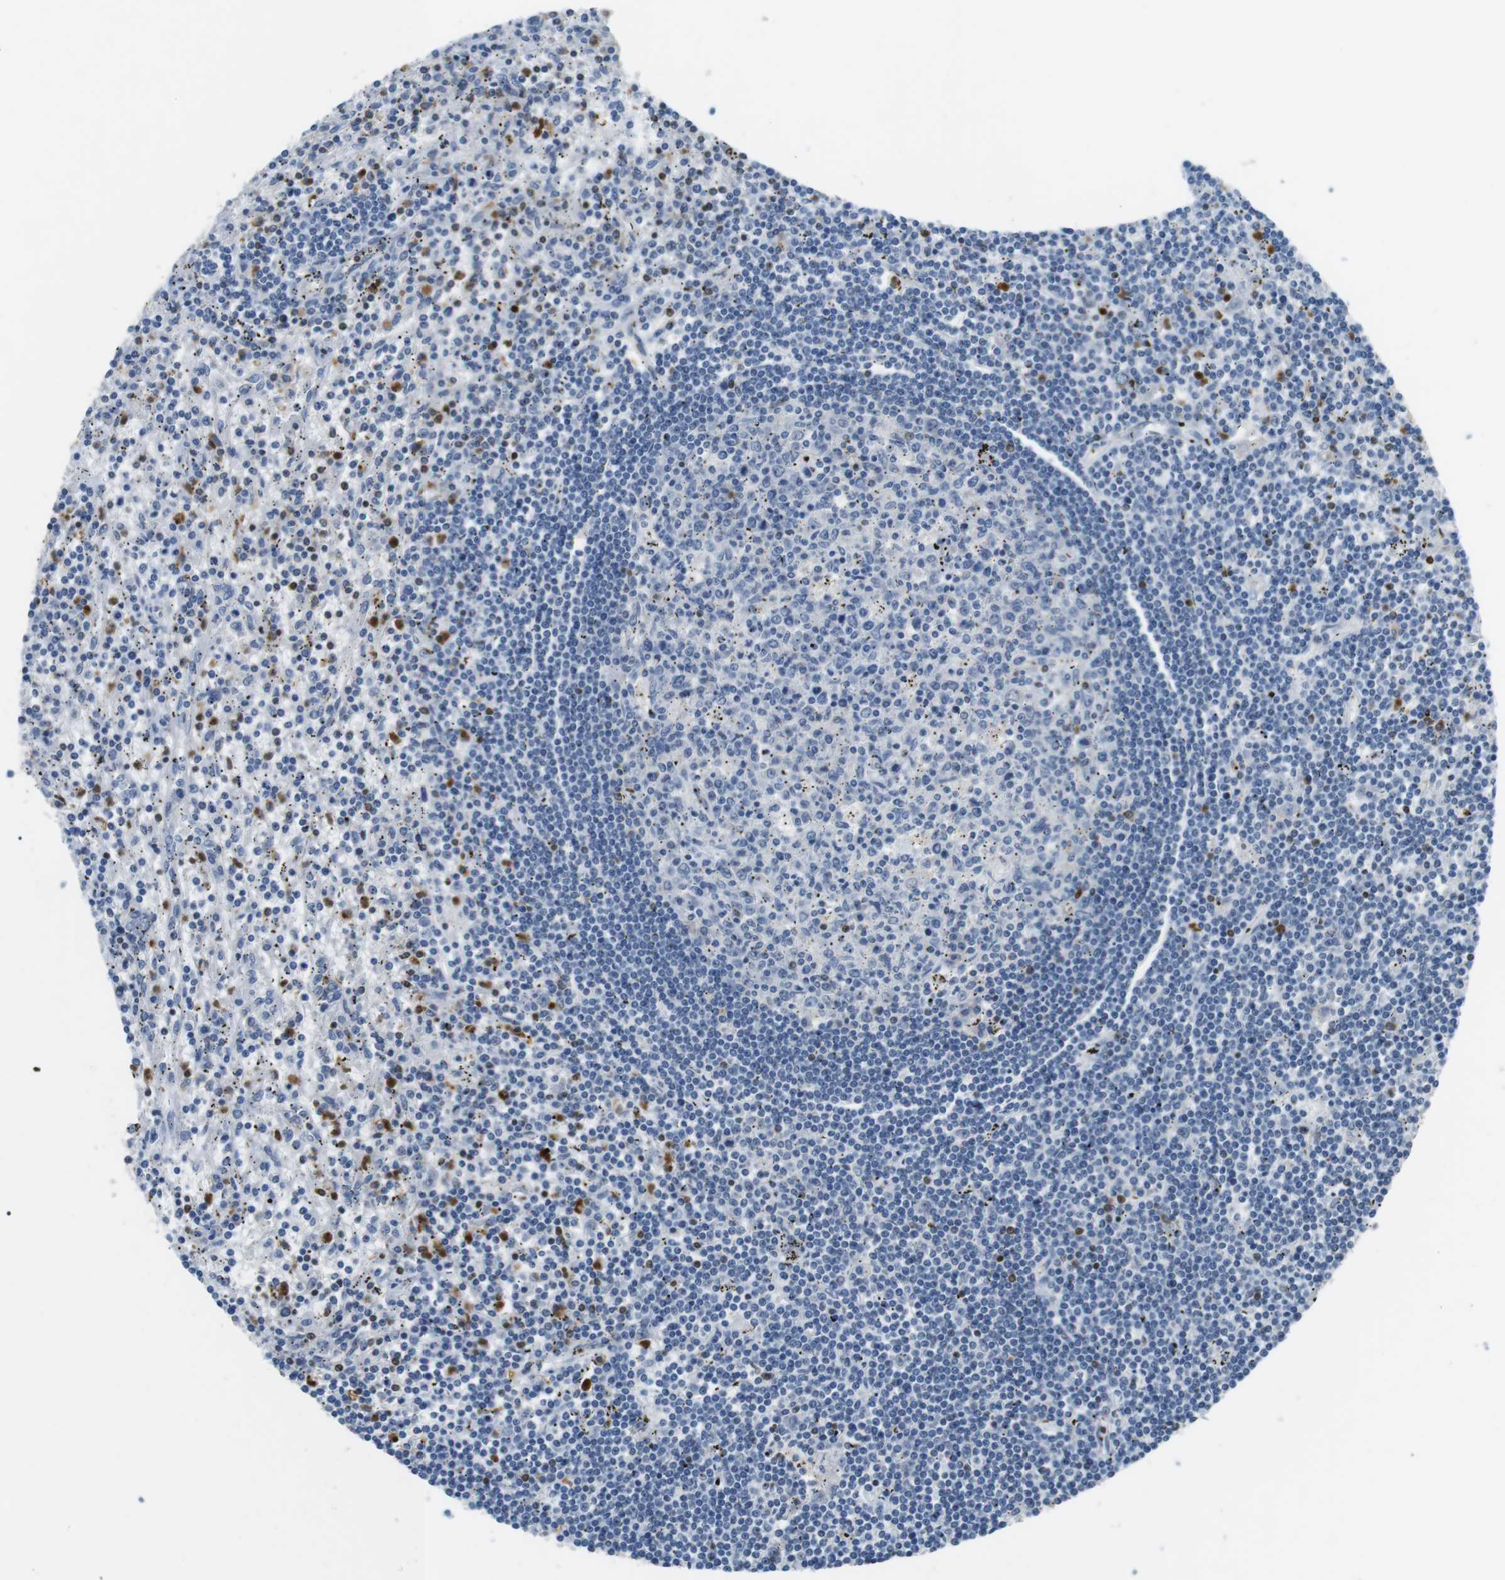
{"staining": {"intensity": "negative", "quantity": "none", "location": "none"}, "tissue": "lymphoma", "cell_type": "Tumor cells", "image_type": "cancer", "snomed": [{"axis": "morphology", "description": "Malignant lymphoma, non-Hodgkin's type, Low grade"}, {"axis": "topography", "description": "Spleen"}], "caption": "The histopathology image displays no significant staining in tumor cells of lymphoma.", "gene": "GZMM", "patient": {"sex": "male", "age": 76}}